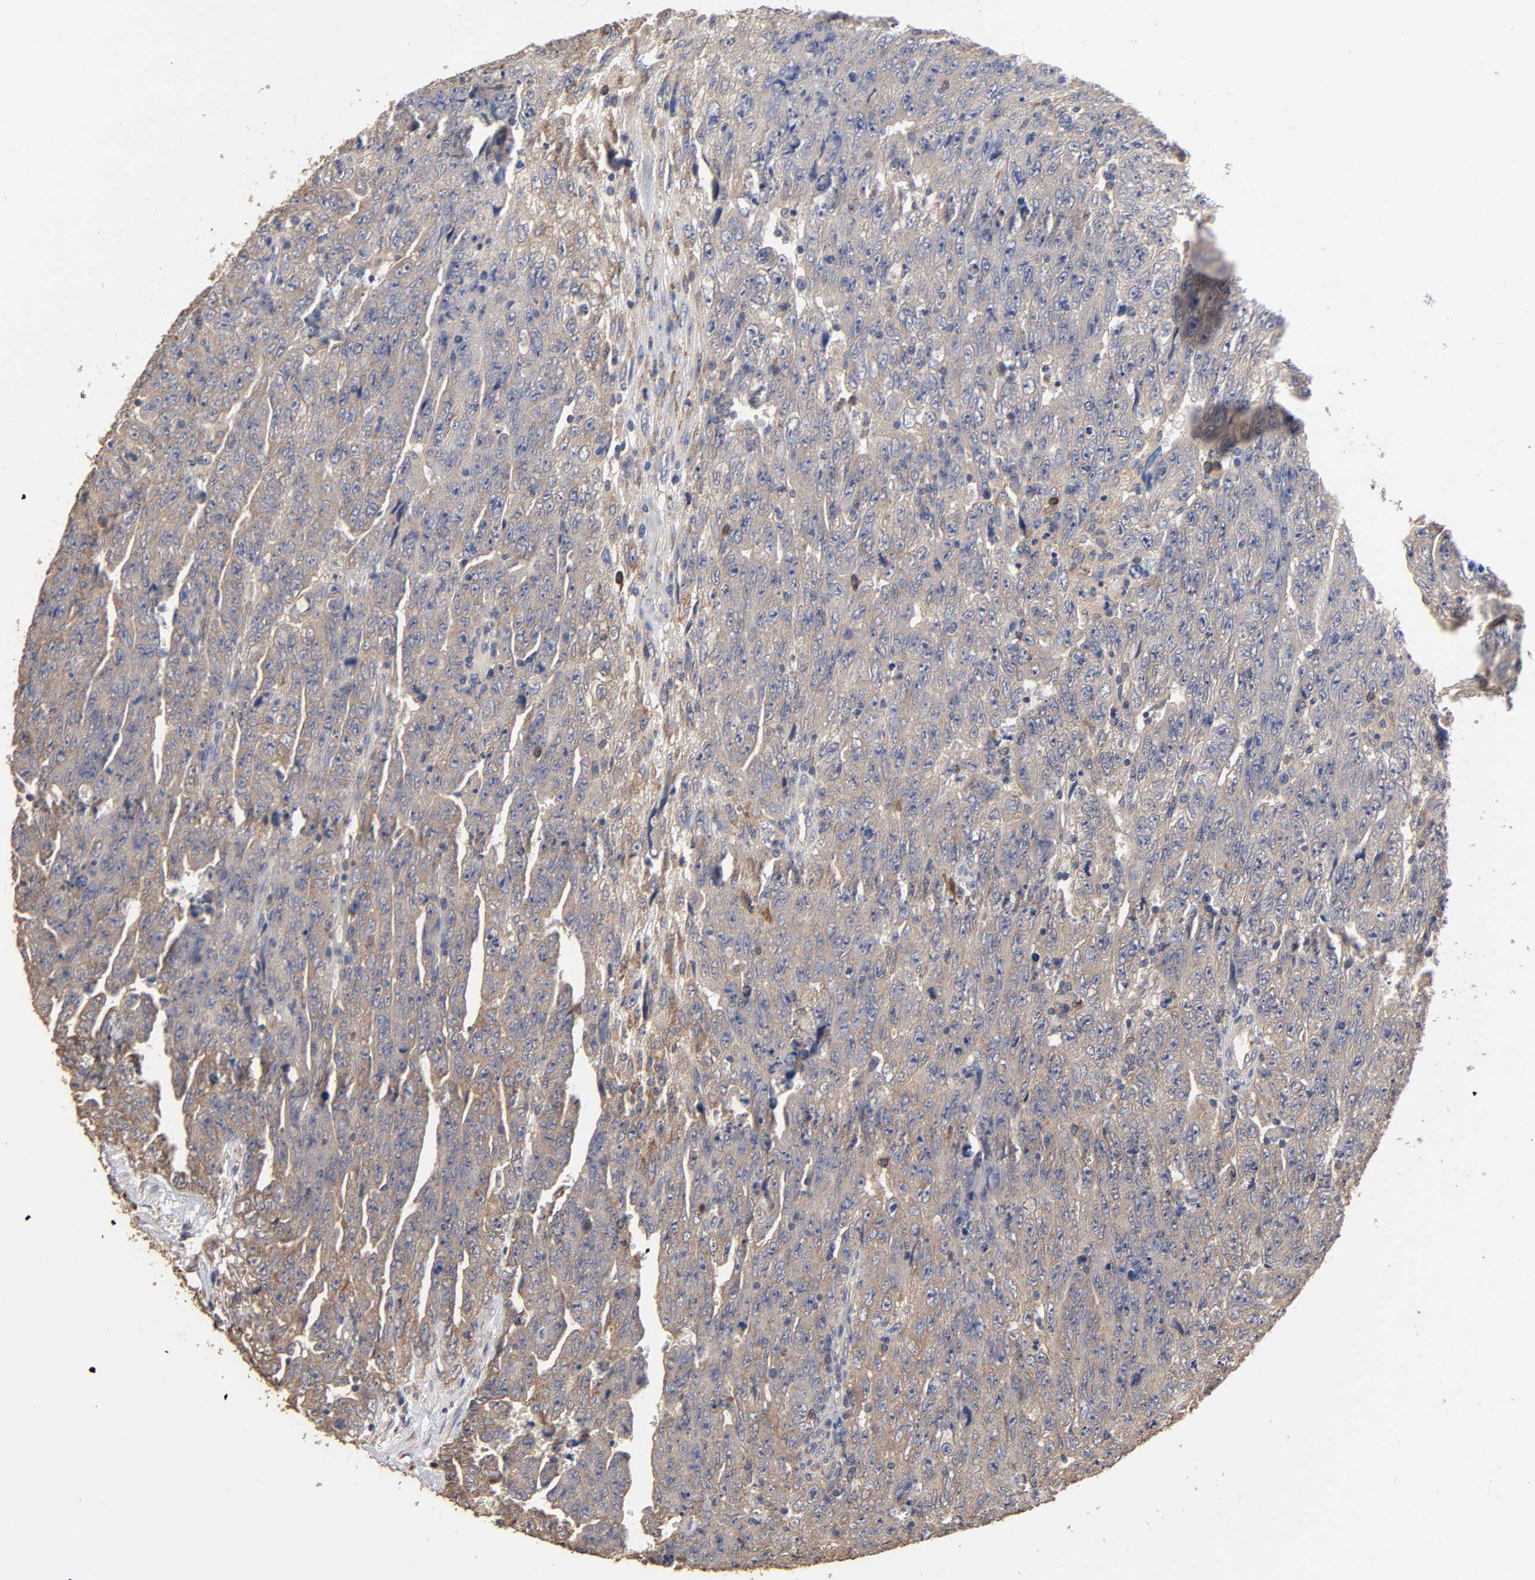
{"staining": {"intensity": "weak", "quantity": ">75%", "location": "cytoplasmic/membranous"}, "tissue": "testis cancer", "cell_type": "Tumor cells", "image_type": "cancer", "snomed": [{"axis": "morphology", "description": "Carcinoma, Embryonal, NOS"}, {"axis": "topography", "description": "Testis"}], "caption": "There is low levels of weak cytoplasmic/membranous expression in tumor cells of testis cancer (embryonal carcinoma), as demonstrated by immunohistochemical staining (brown color).", "gene": "EIF4G2", "patient": {"sex": "male", "age": 28}}